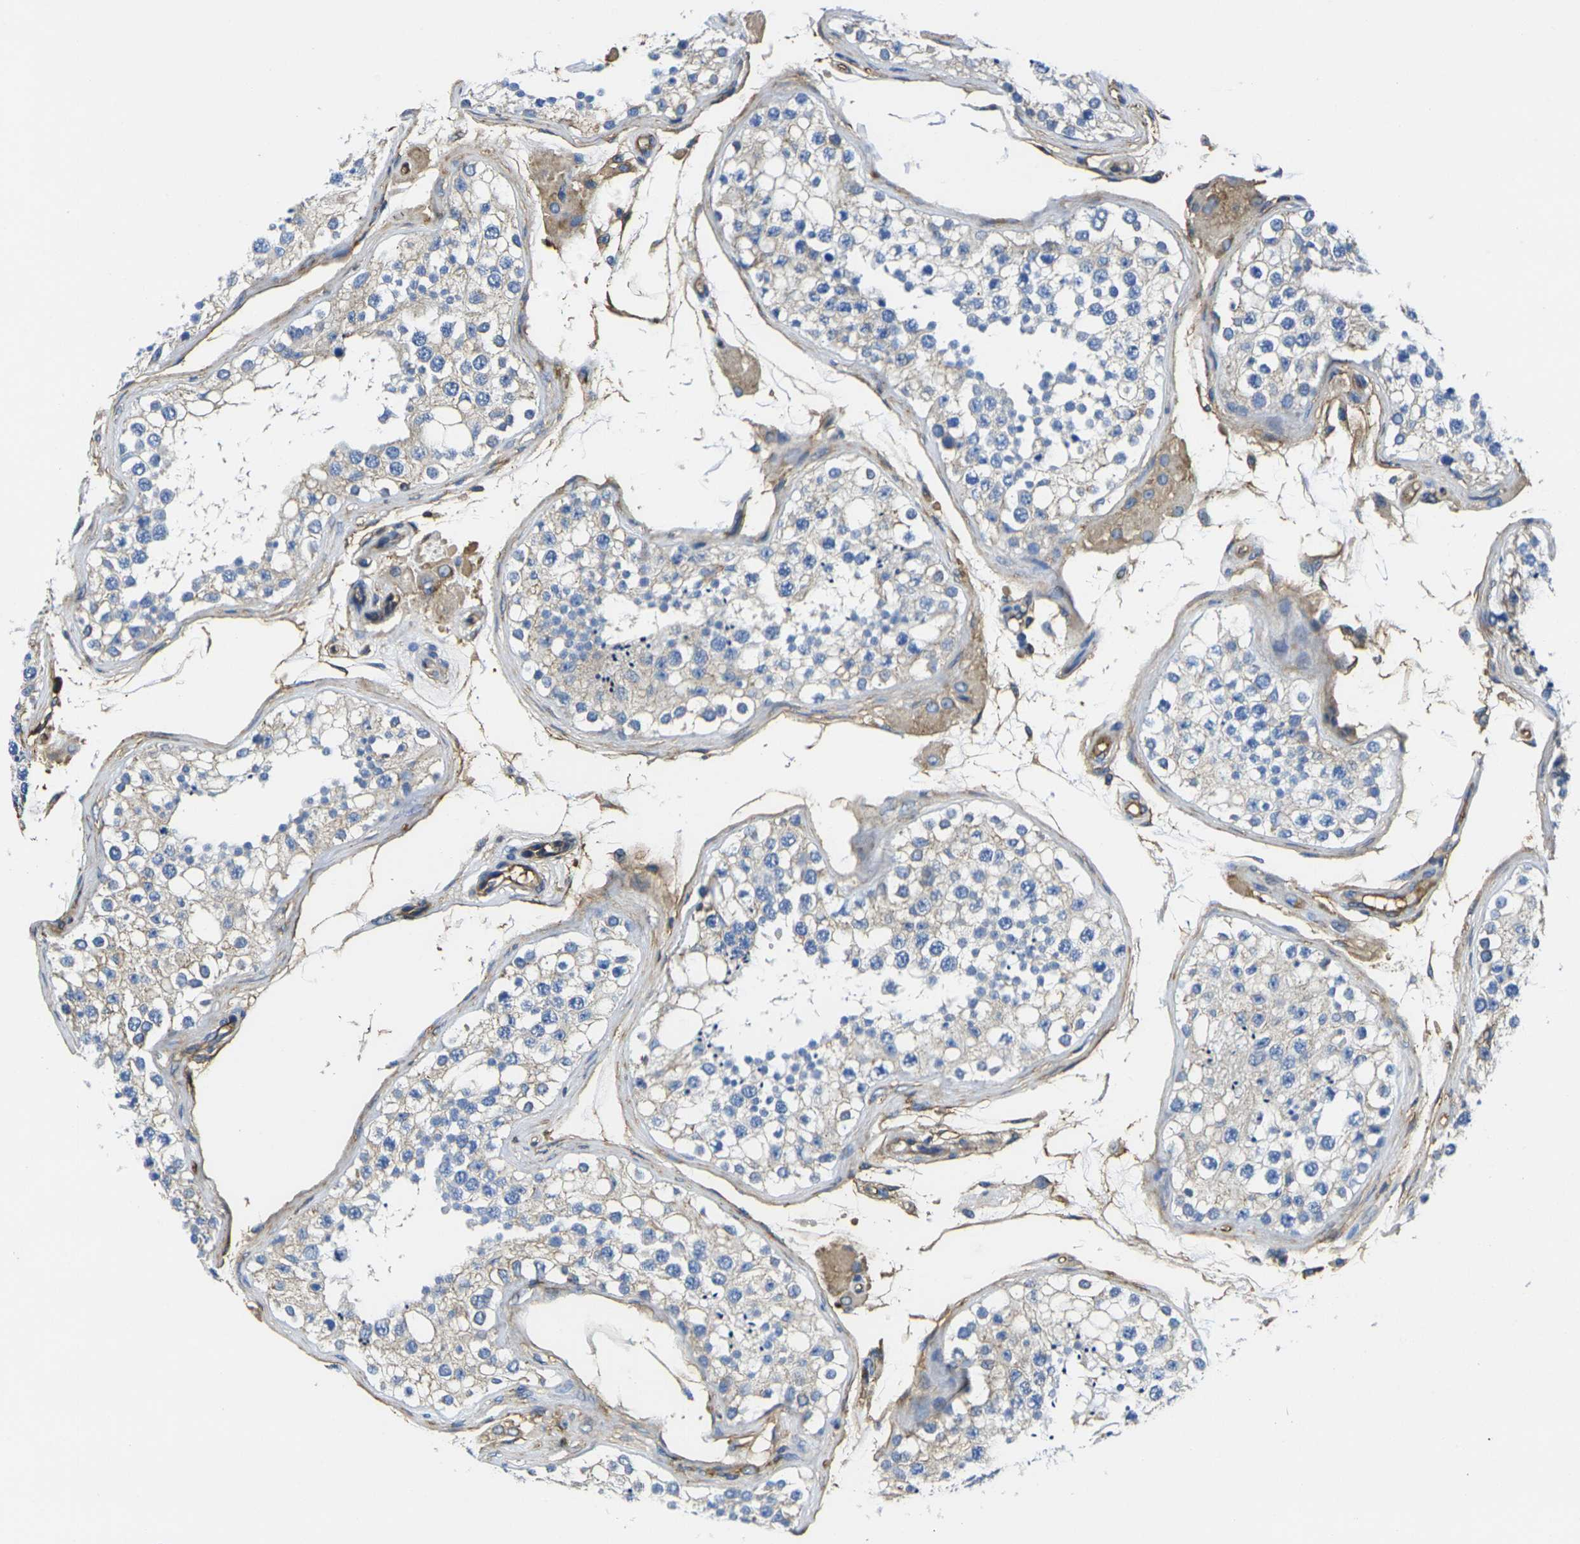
{"staining": {"intensity": "weak", "quantity": "<25%", "location": "cytoplasmic/membranous"}, "tissue": "testis", "cell_type": "Cells in seminiferous ducts", "image_type": "normal", "snomed": [{"axis": "morphology", "description": "Normal tissue, NOS"}, {"axis": "topography", "description": "Testis"}], "caption": "Normal testis was stained to show a protein in brown. There is no significant staining in cells in seminiferous ducts. (DAB immunohistochemistry, high magnification).", "gene": "FAM110D", "patient": {"sex": "male", "age": 68}}